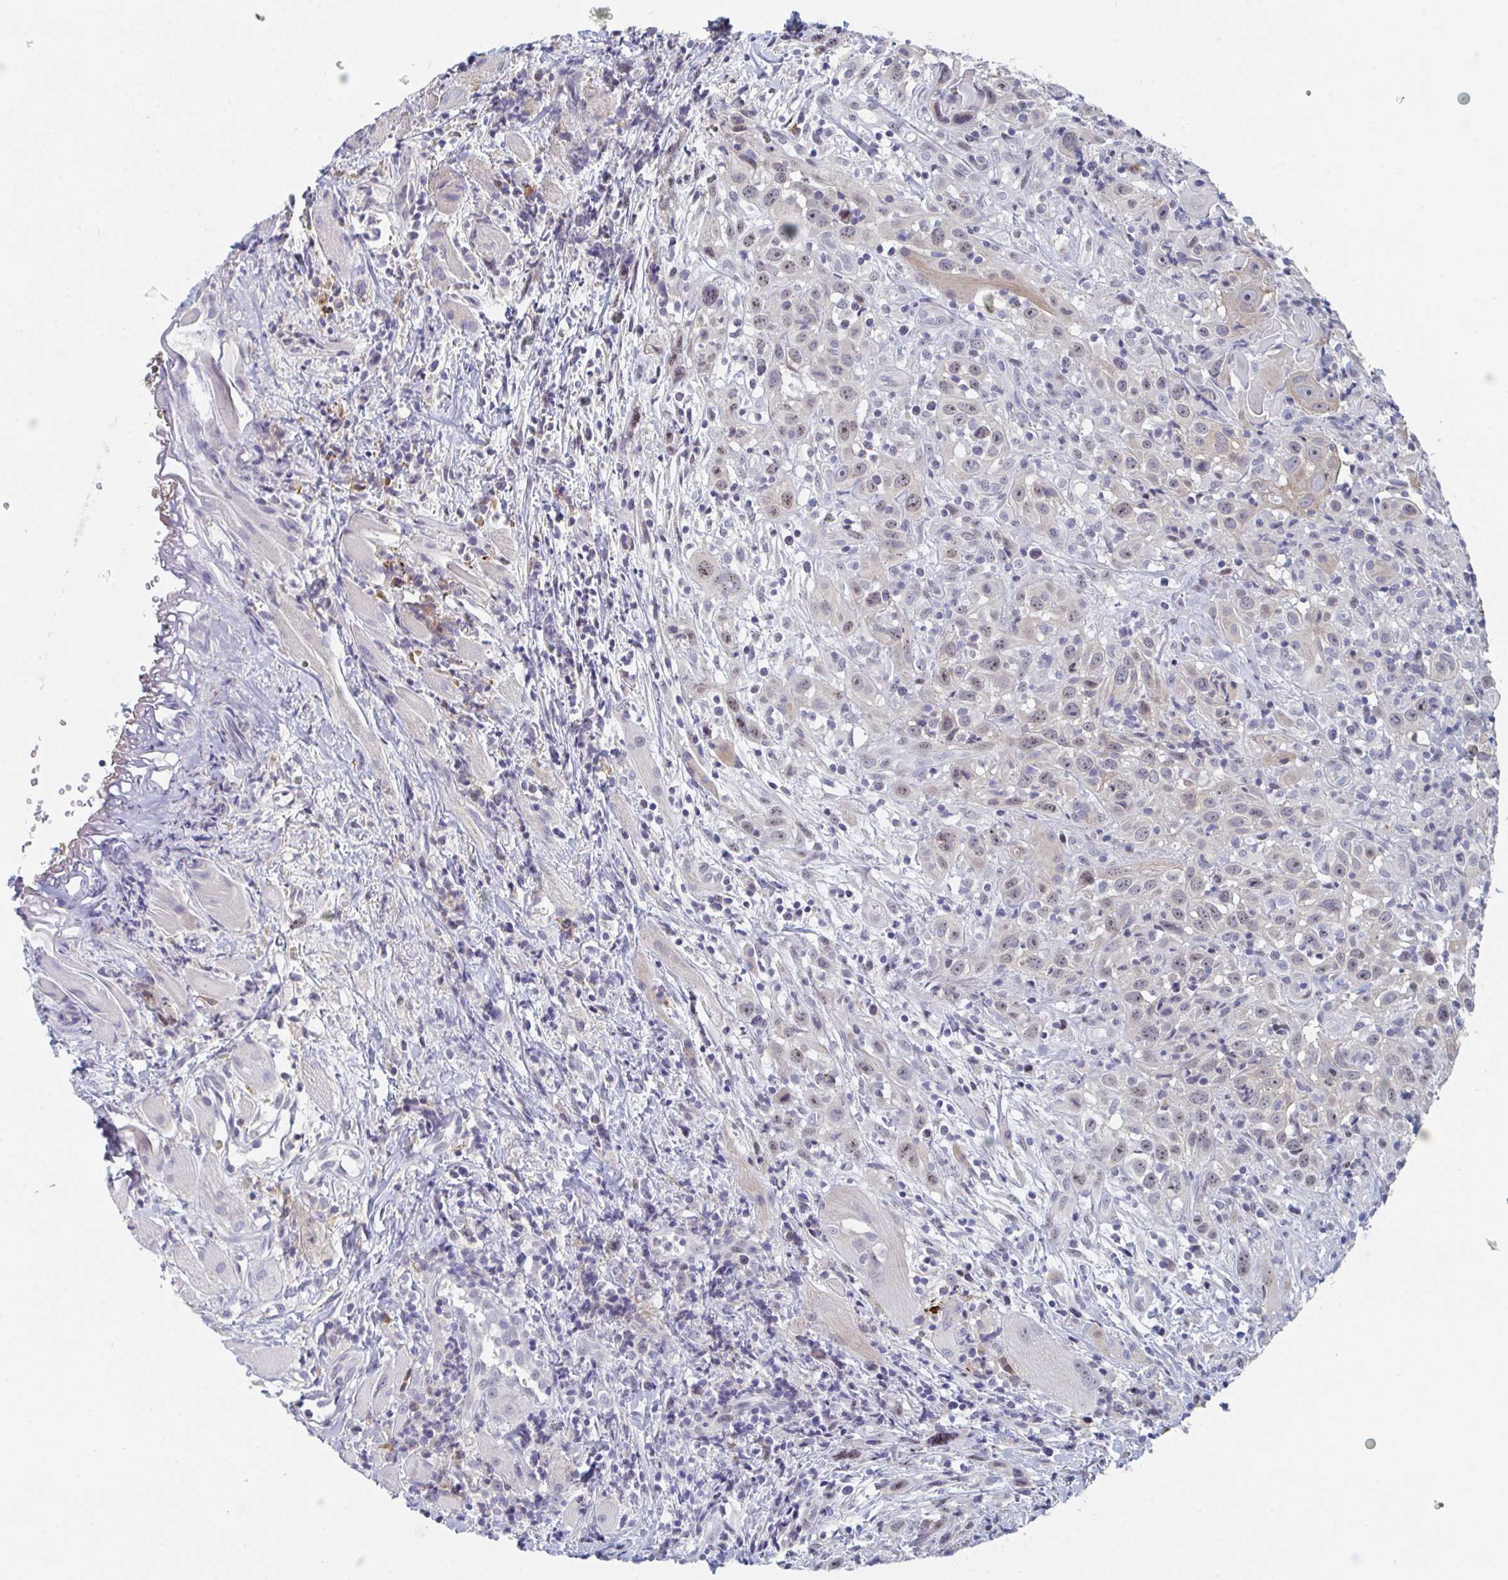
{"staining": {"intensity": "moderate", "quantity": ">75%", "location": "cytoplasmic/membranous,nuclear"}, "tissue": "head and neck cancer", "cell_type": "Tumor cells", "image_type": "cancer", "snomed": [{"axis": "morphology", "description": "Squamous cell carcinoma, NOS"}, {"axis": "topography", "description": "Head-Neck"}], "caption": "Immunohistochemistry (IHC) image of squamous cell carcinoma (head and neck) stained for a protein (brown), which displays medium levels of moderate cytoplasmic/membranous and nuclear staining in about >75% of tumor cells.", "gene": "CENPT", "patient": {"sex": "female", "age": 95}}